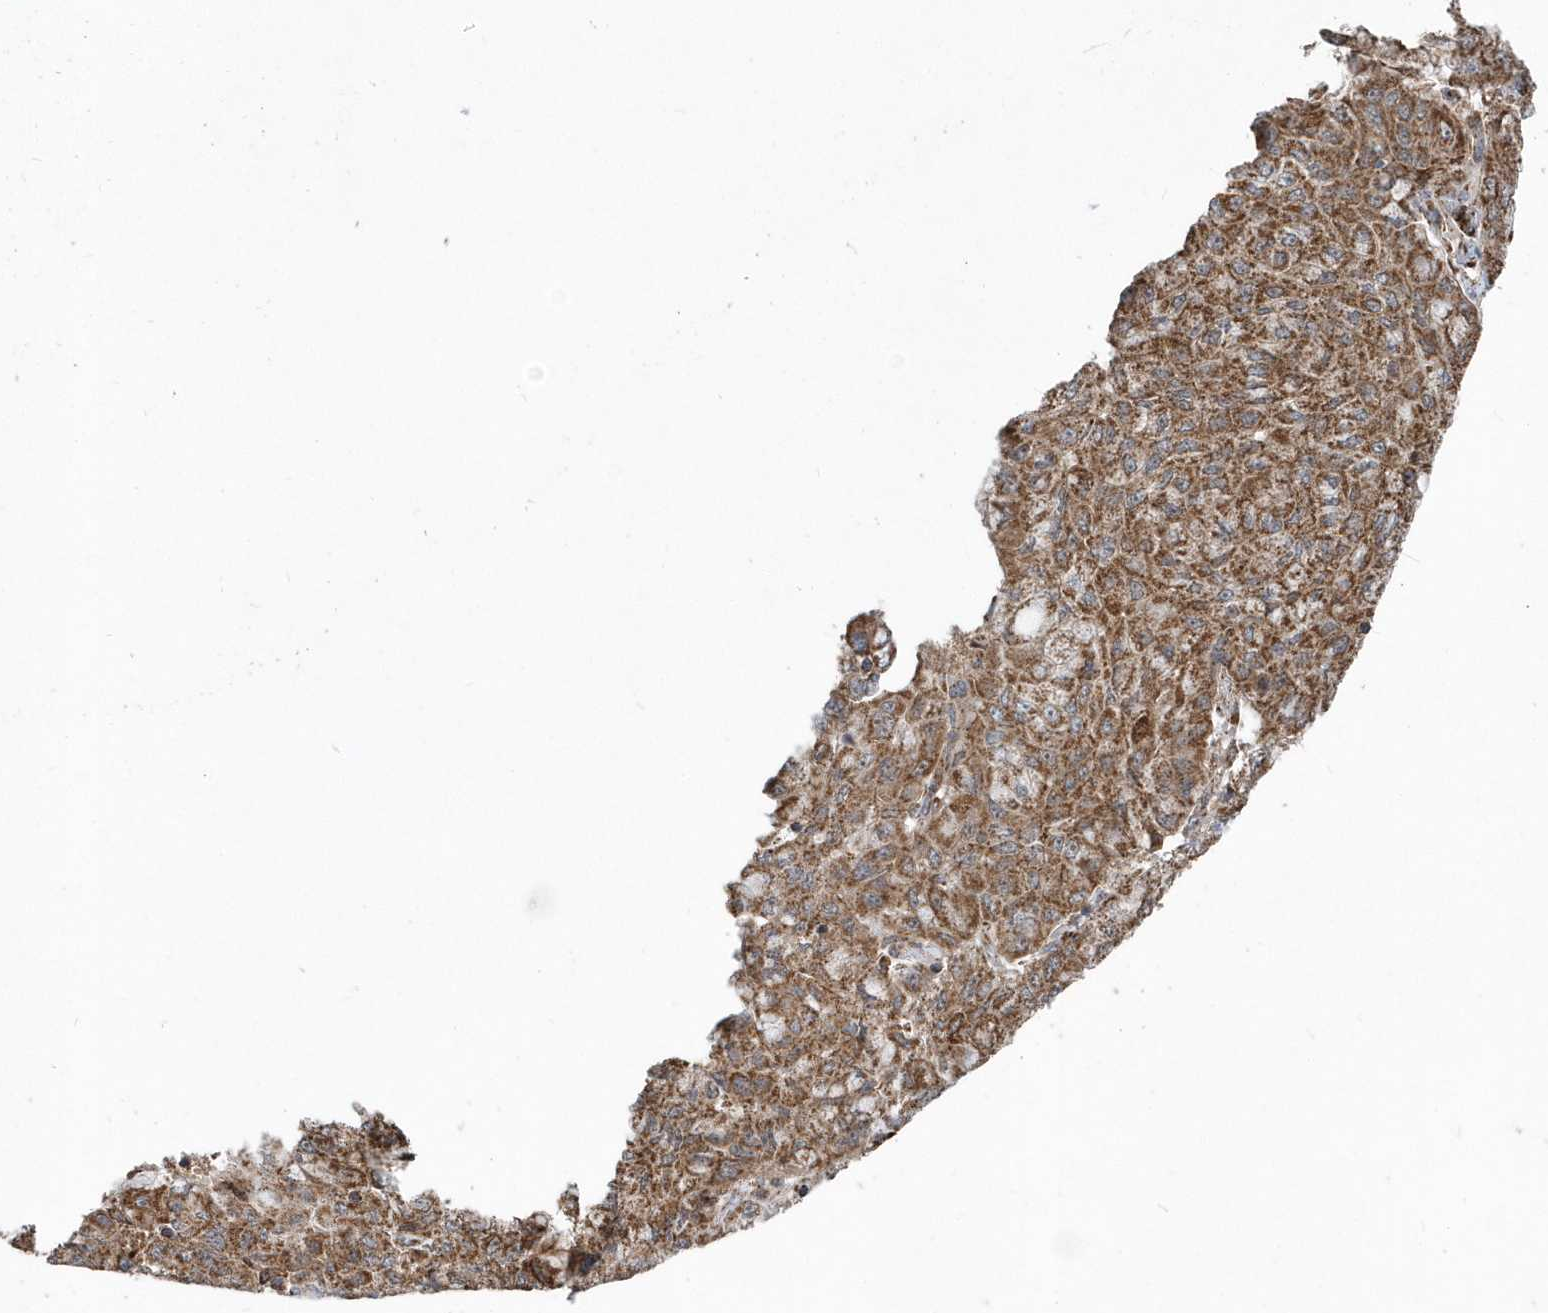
{"staining": {"intensity": "moderate", "quantity": ">75%", "location": "cytoplasmic/membranous"}, "tissue": "lung cancer", "cell_type": "Tumor cells", "image_type": "cancer", "snomed": [{"axis": "morphology", "description": "Squamous cell carcinoma, NOS"}, {"axis": "topography", "description": "Lung"}], "caption": "Human lung cancer stained with a protein marker displays moderate staining in tumor cells.", "gene": "PPP1R7", "patient": {"sex": "male", "age": 74}}